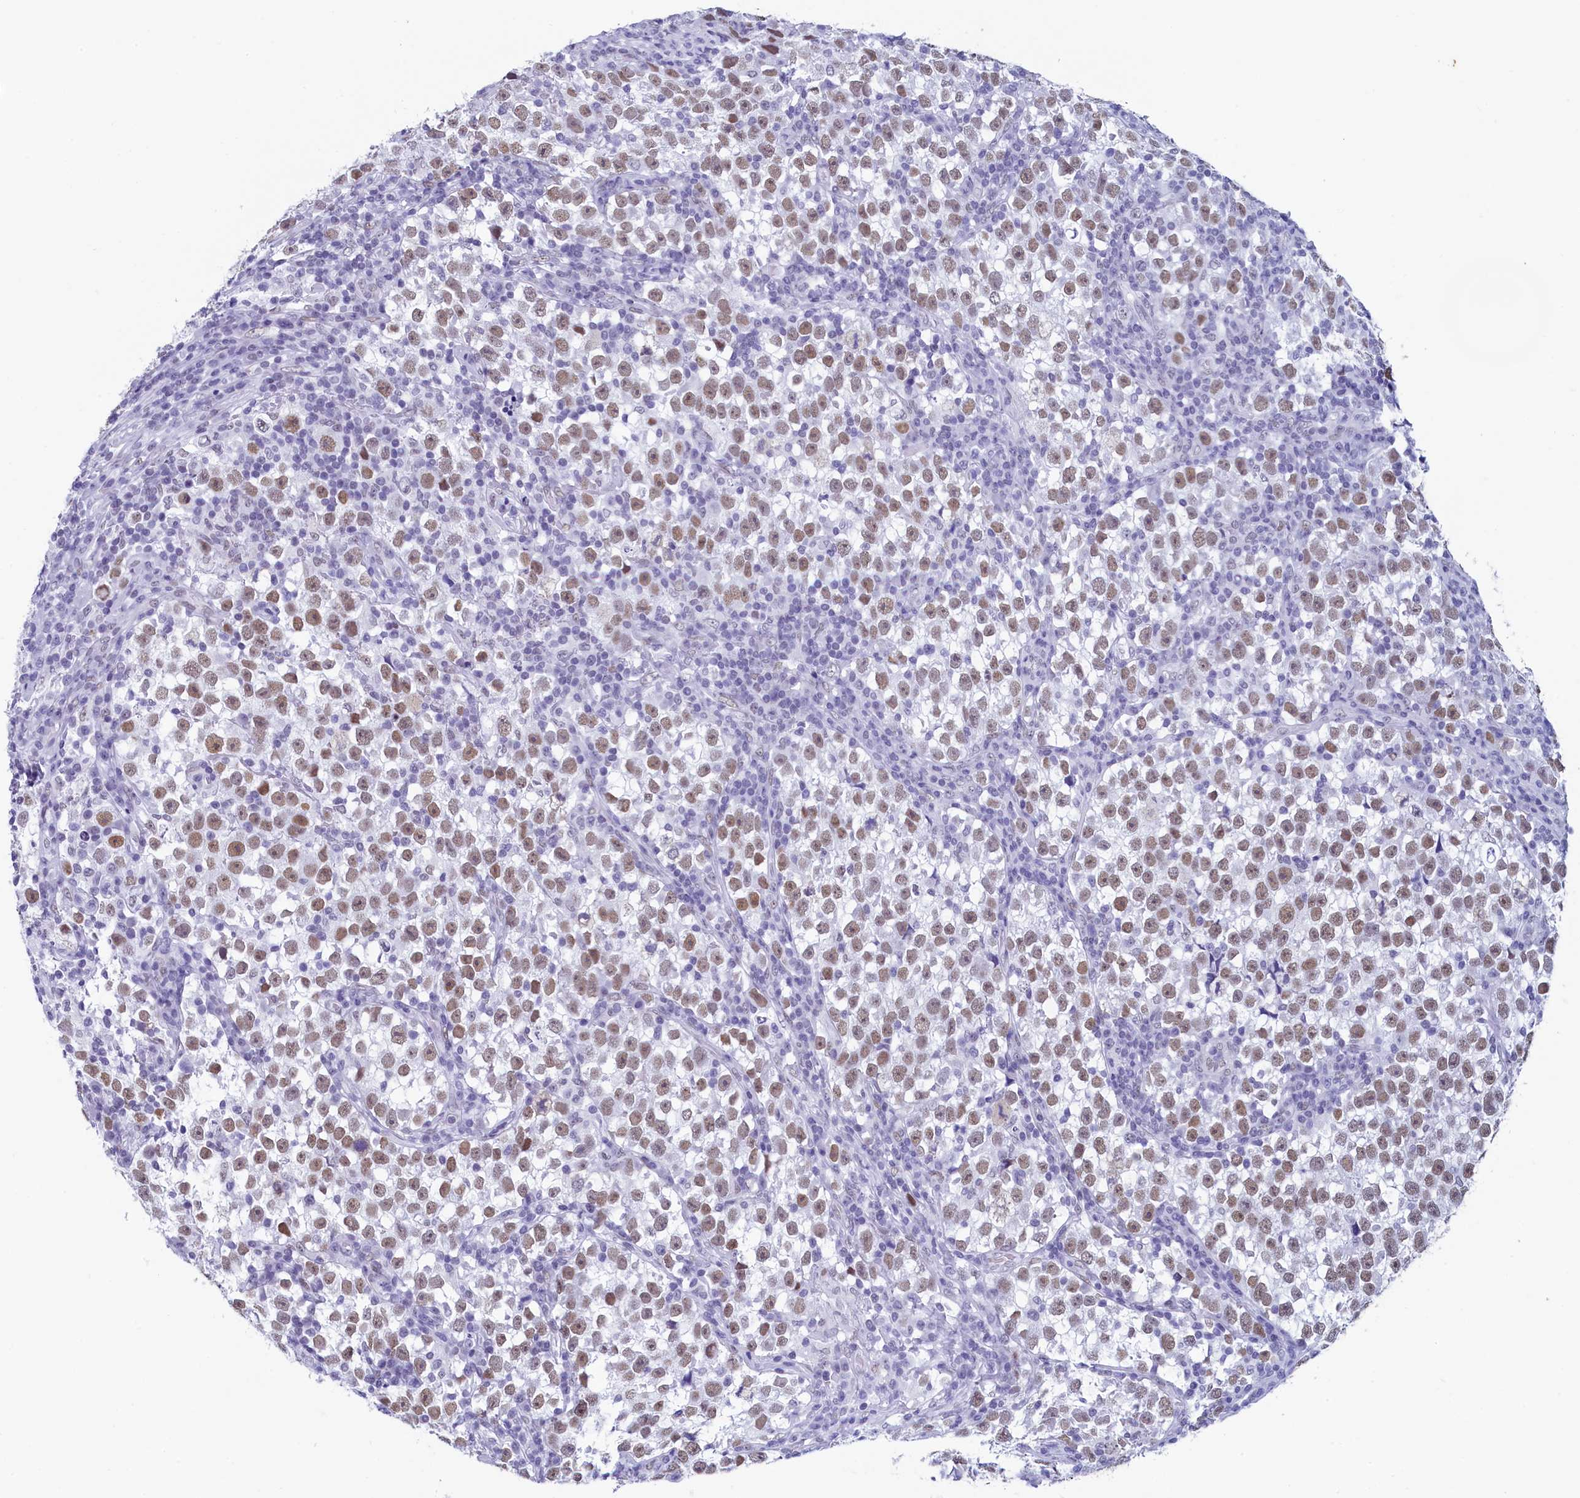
{"staining": {"intensity": "moderate", "quantity": ">75%", "location": "nuclear"}, "tissue": "testis cancer", "cell_type": "Tumor cells", "image_type": "cancer", "snomed": [{"axis": "morphology", "description": "Normal tissue, NOS"}, {"axis": "morphology", "description": "Seminoma, NOS"}, {"axis": "topography", "description": "Testis"}], "caption": "About >75% of tumor cells in testis cancer (seminoma) display moderate nuclear protein staining as visualized by brown immunohistochemical staining.", "gene": "SUGP2", "patient": {"sex": "male", "age": 43}}